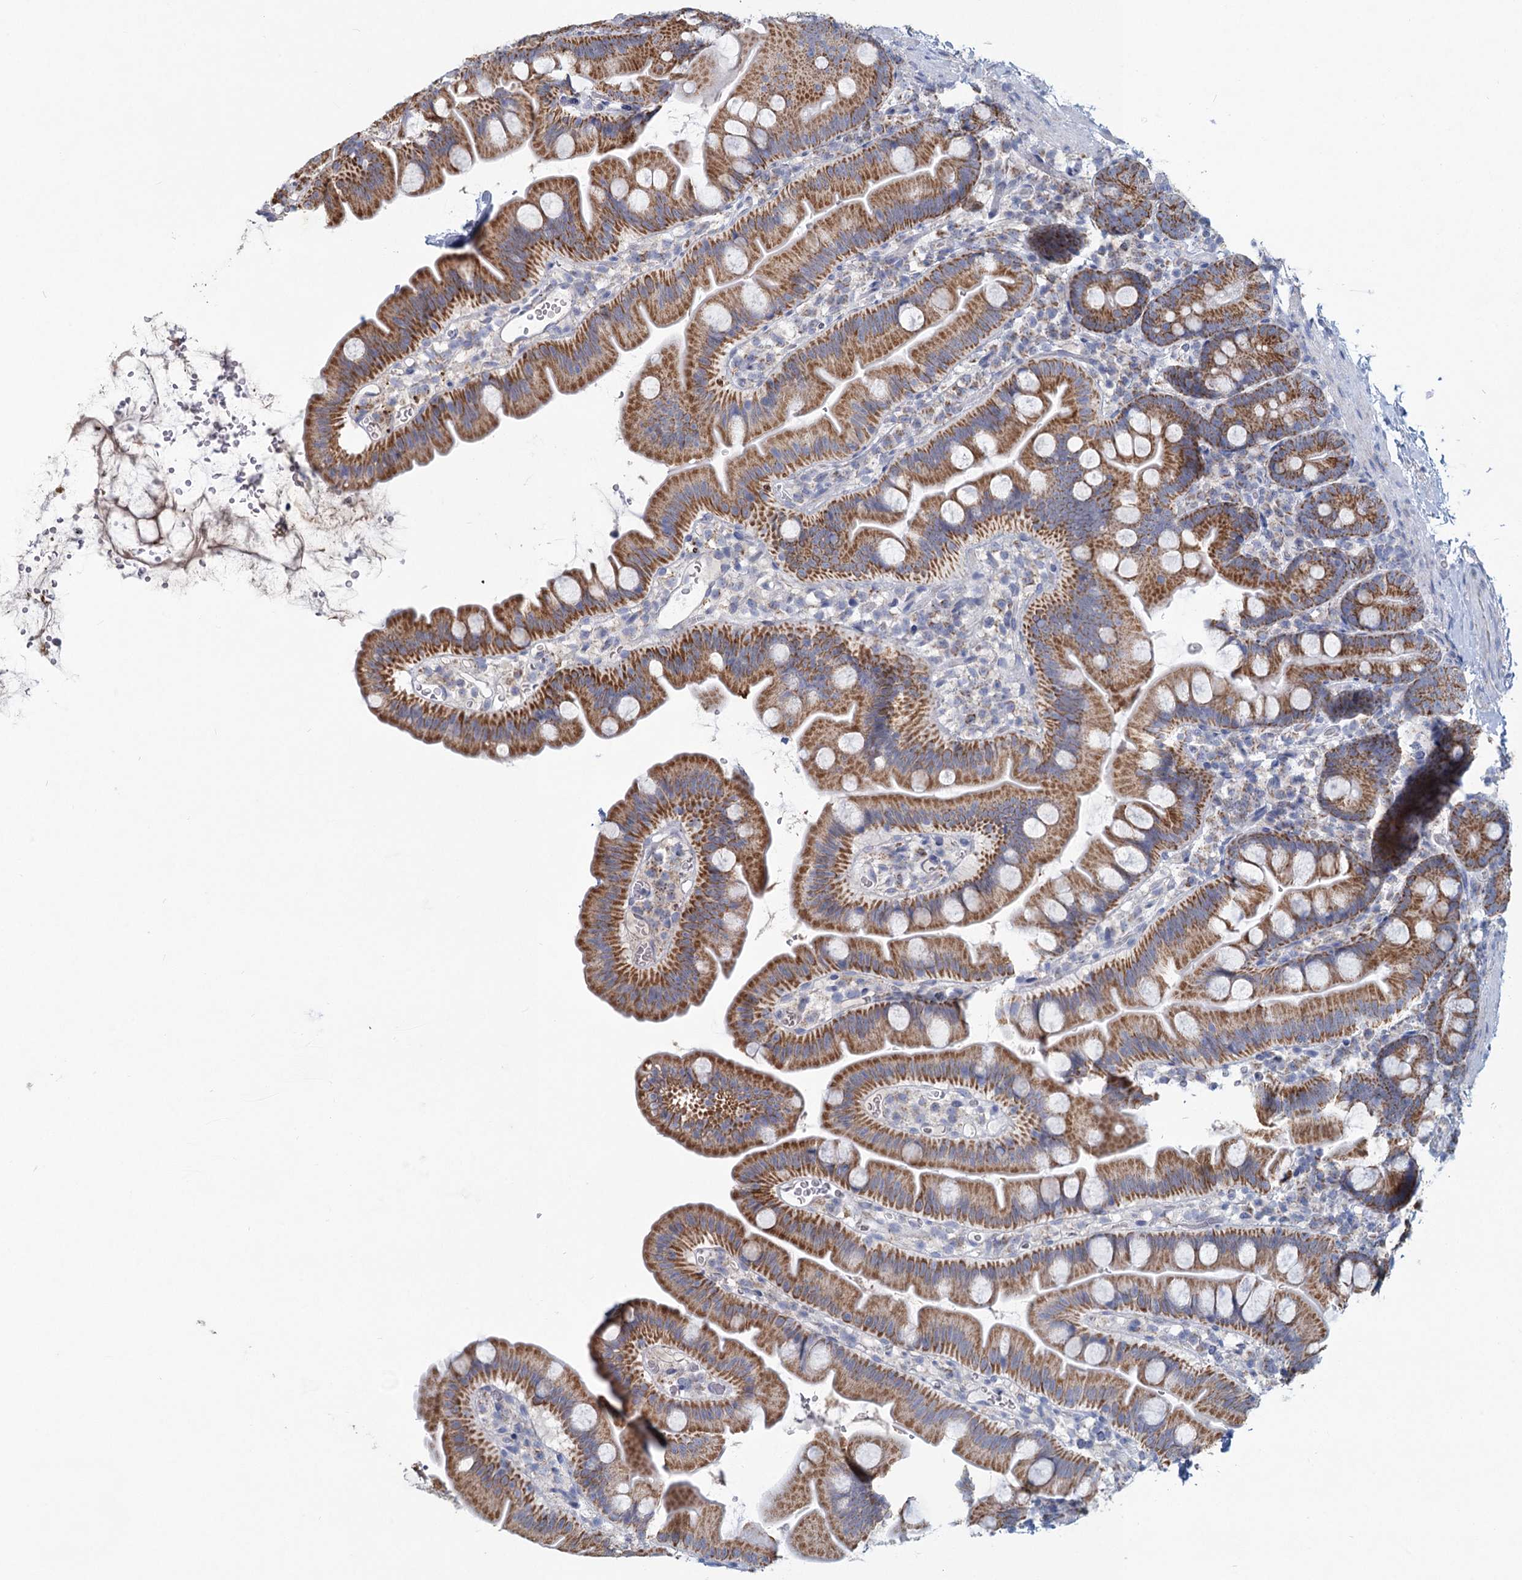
{"staining": {"intensity": "moderate", "quantity": ">75%", "location": "cytoplasmic/membranous"}, "tissue": "small intestine", "cell_type": "Glandular cells", "image_type": "normal", "snomed": [{"axis": "morphology", "description": "Normal tissue, NOS"}, {"axis": "topography", "description": "Small intestine"}], "caption": "Immunohistochemistry (DAB (3,3'-diaminobenzidine)) staining of unremarkable small intestine reveals moderate cytoplasmic/membranous protein staining in approximately >75% of glandular cells.", "gene": "NDUFC2", "patient": {"sex": "female", "age": 68}}